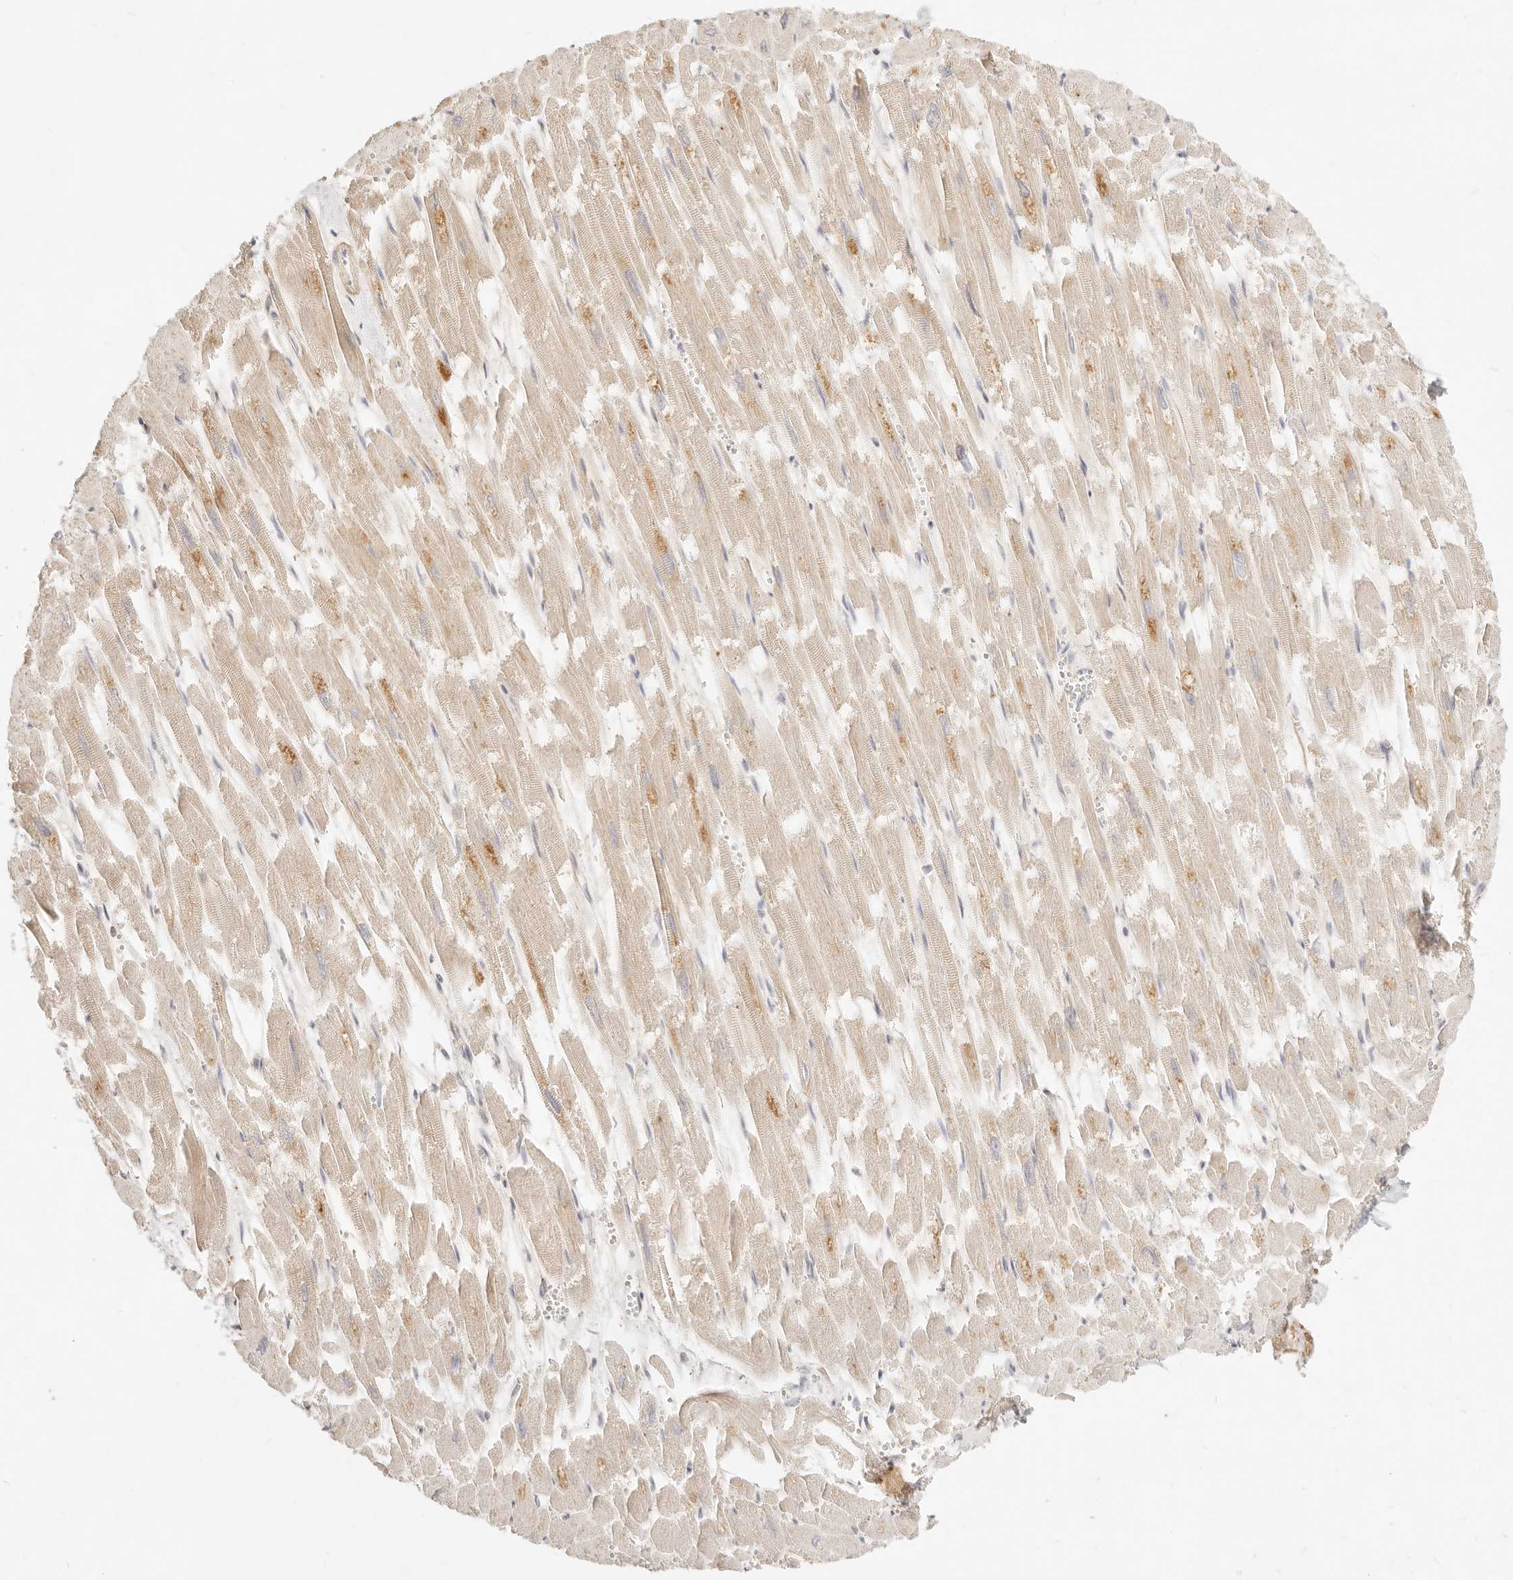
{"staining": {"intensity": "weak", "quantity": ">75%", "location": "cytoplasmic/membranous"}, "tissue": "heart muscle", "cell_type": "Cardiomyocytes", "image_type": "normal", "snomed": [{"axis": "morphology", "description": "Normal tissue, NOS"}, {"axis": "topography", "description": "Heart"}], "caption": "Immunohistochemical staining of normal heart muscle displays low levels of weak cytoplasmic/membranous expression in approximately >75% of cardiomyocytes.", "gene": "RUBCNL", "patient": {"sex": "male", "age": 54}}